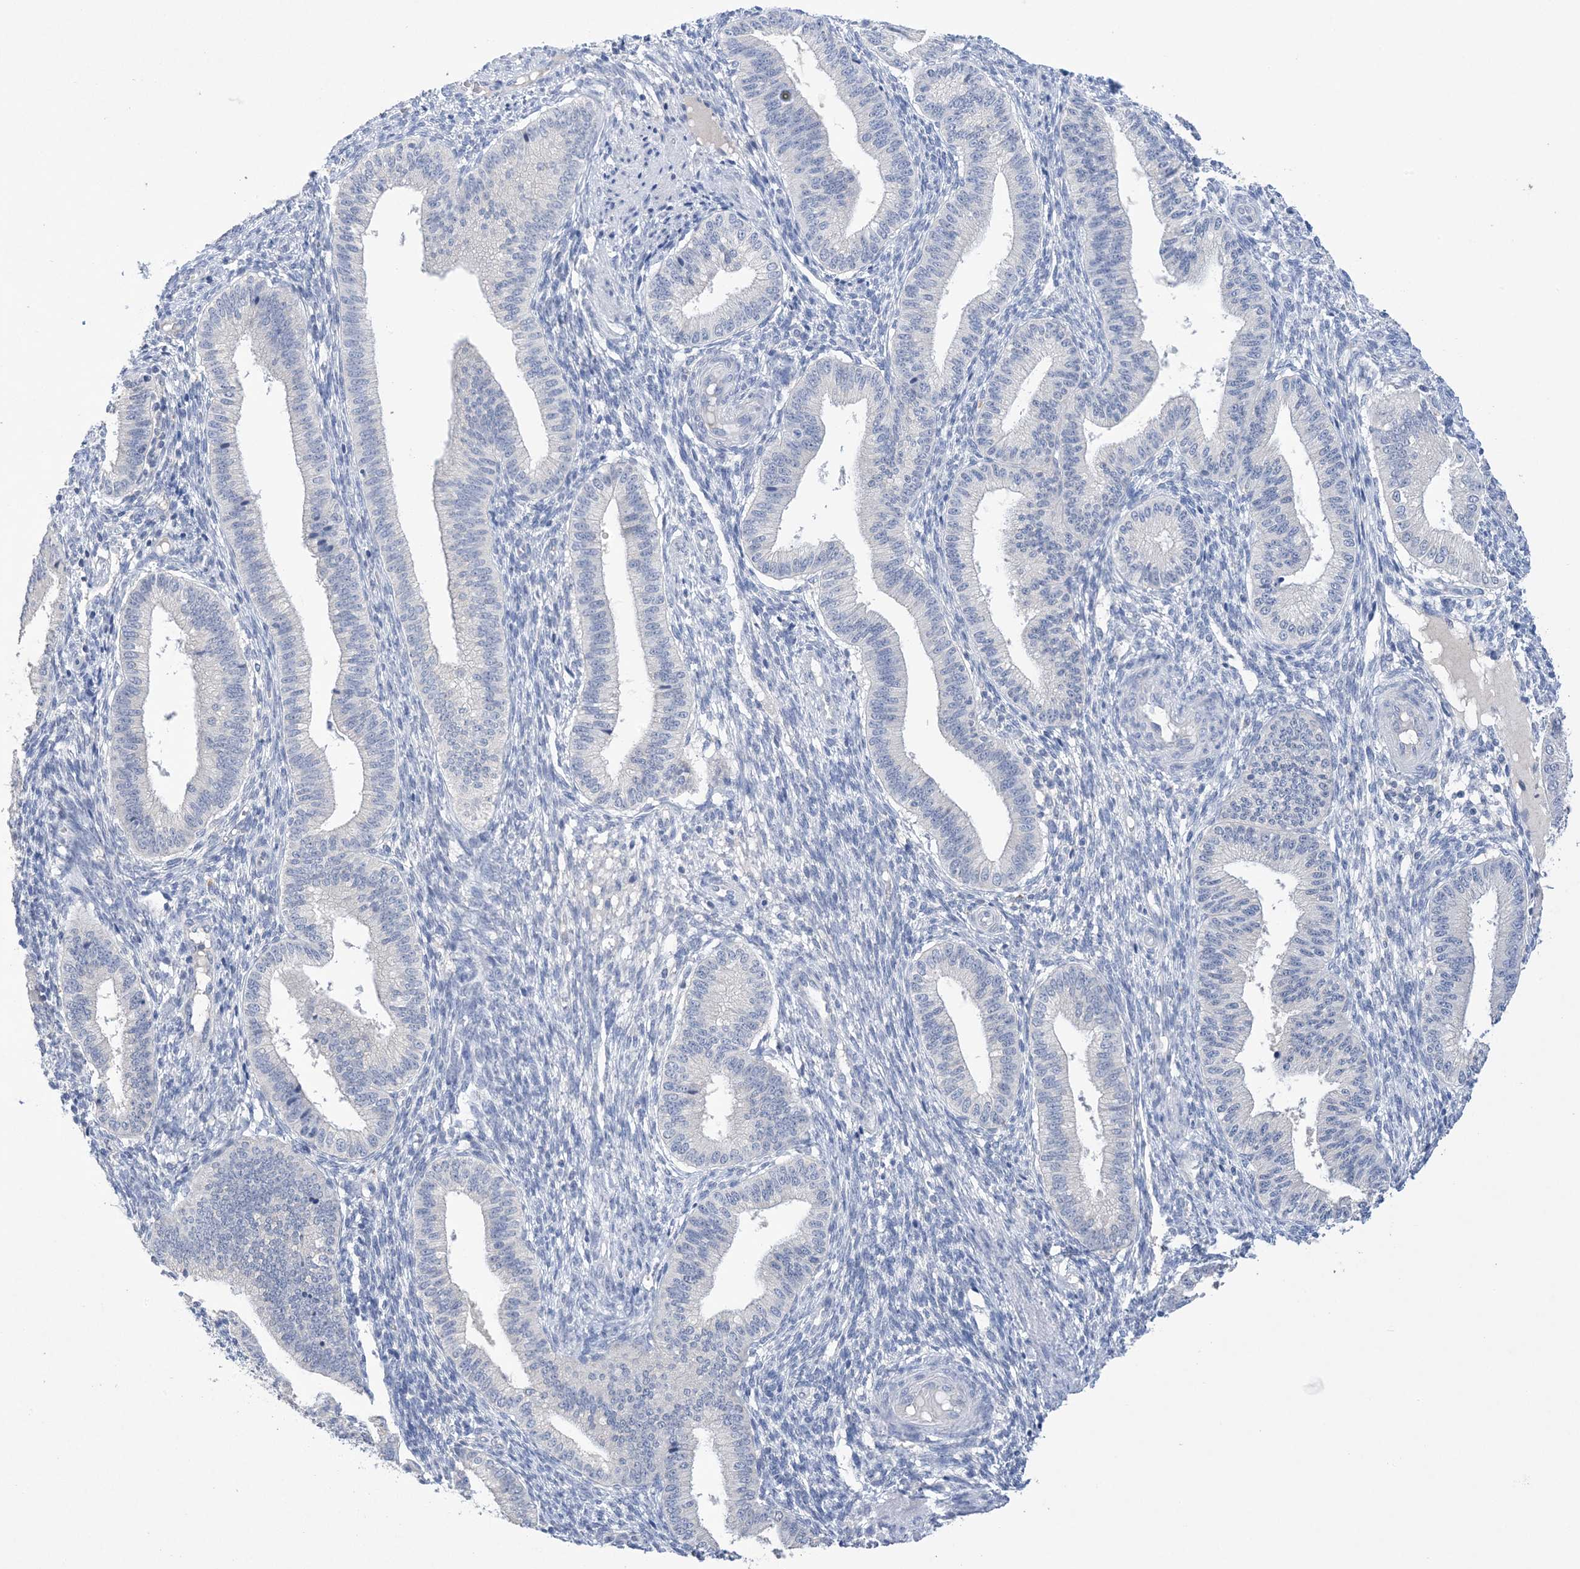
{"staining": {"intensity": "negative", "quantity": "none", "location": "none"}, "tissue": "endometrium", "cell_type": "Cells in endometrial stroma", "image_type": "normal", "snomed": [{"axis": "morphology", "description": "Normal tissue, NOS"}, {"axis": "topography", "description": "Endometrium"}], "caption": "This is an immunohistochemistry (IHC) image of unremarkable endometrium. There is no expression in cells in endometrial stroma.", "gene": "DSC3", "patient": {"sex": "female", "age": 39}}